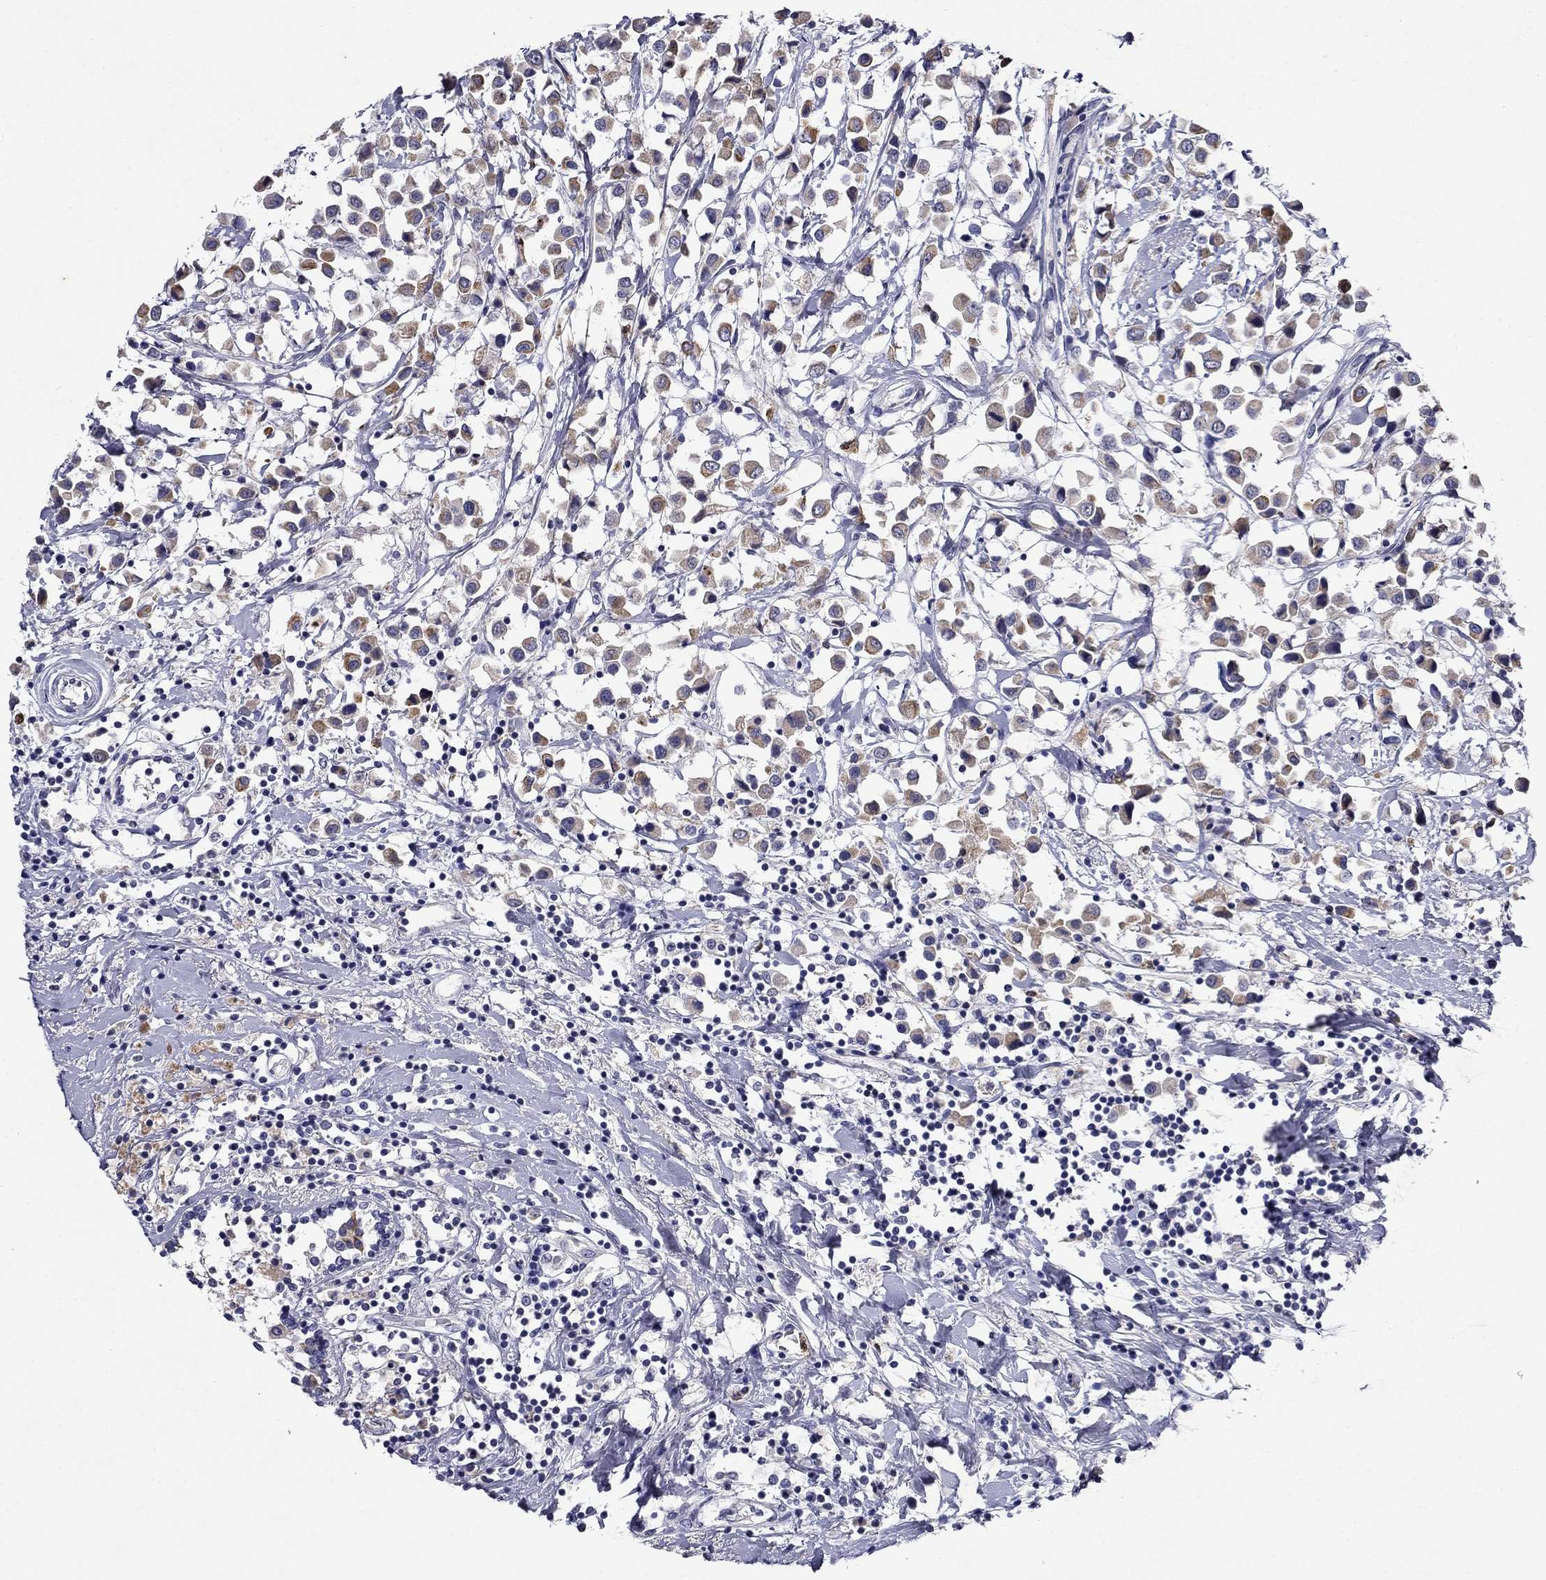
{"staining": {"intensity": "moderate", "quantity": "25%-75%", "location": "cytoplasmic/membranous"}, "tissue": "breast cancer", "cell_type": "Tumor cells", "image_type": "cancer", "snomed": [{"axis": "morphology", "description": "Duct carcinoma"}, {"axis": "topography", "description": "Breast"}], "caption": "This image exhibits IHC staining of human breast cancer (intraductal carcinoma), with medium moderate cytoplasmic/membranous staining in about 25%-75% of tumor cells.", "gene": "IRF5", "patient": {"sex": "female", "age": 61}}